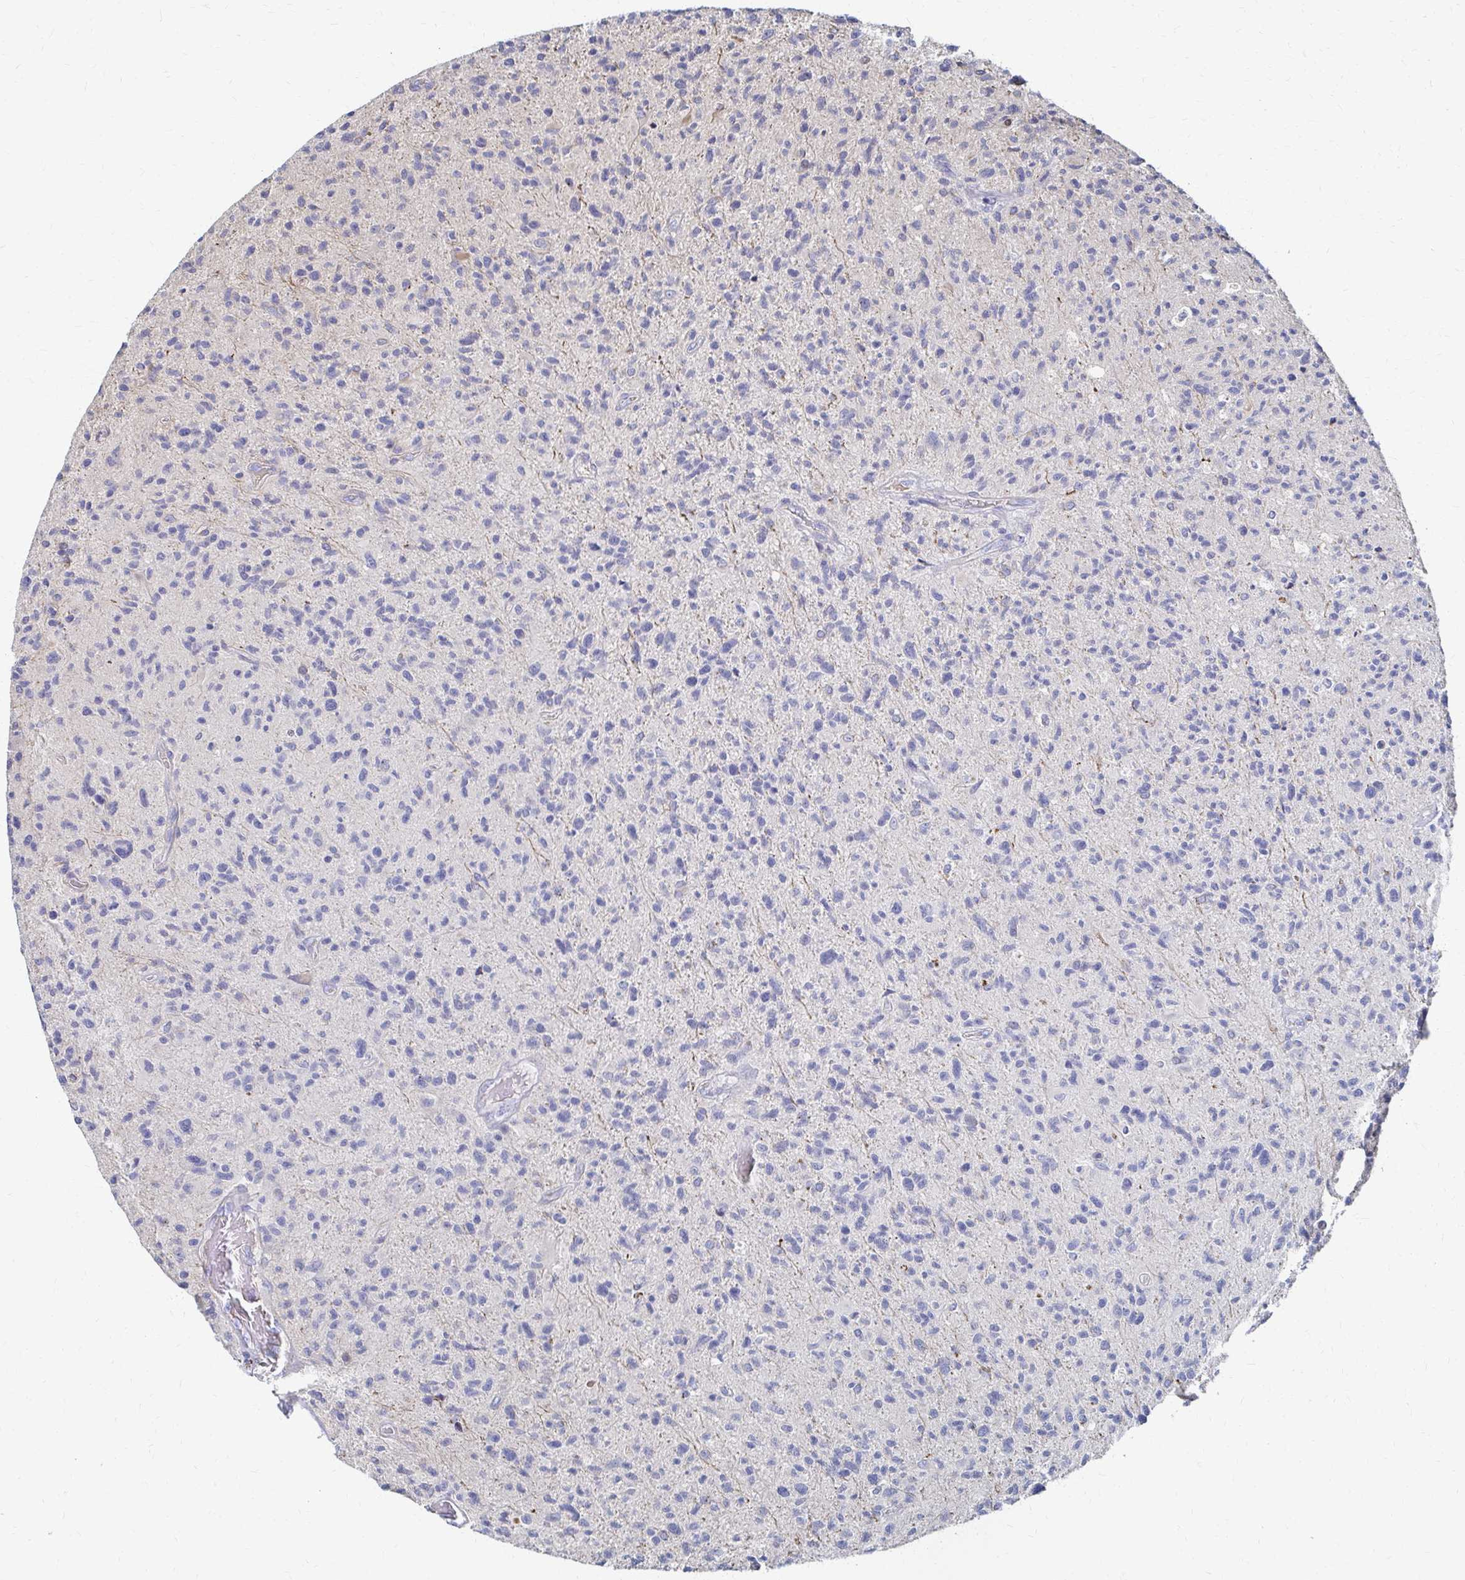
{"staining": {"intensity": "negative", "quantity": "none", "location": "none"}, "tissue": "glioma", "cell_type": "Tumor cells", "image_type": "cancer", "snomed": [{"axis": "morphology", "description": "Glioma, malignant, High grade"}, {"axis": "topography", "description": "Brain"}], "caption": "High-grade glioma (malignant) was stained to show a protein in brown. There is no significant expression in tumor cells.", "gene": "MAN1A1", "patient": {"sex": "female", "age": 70}}